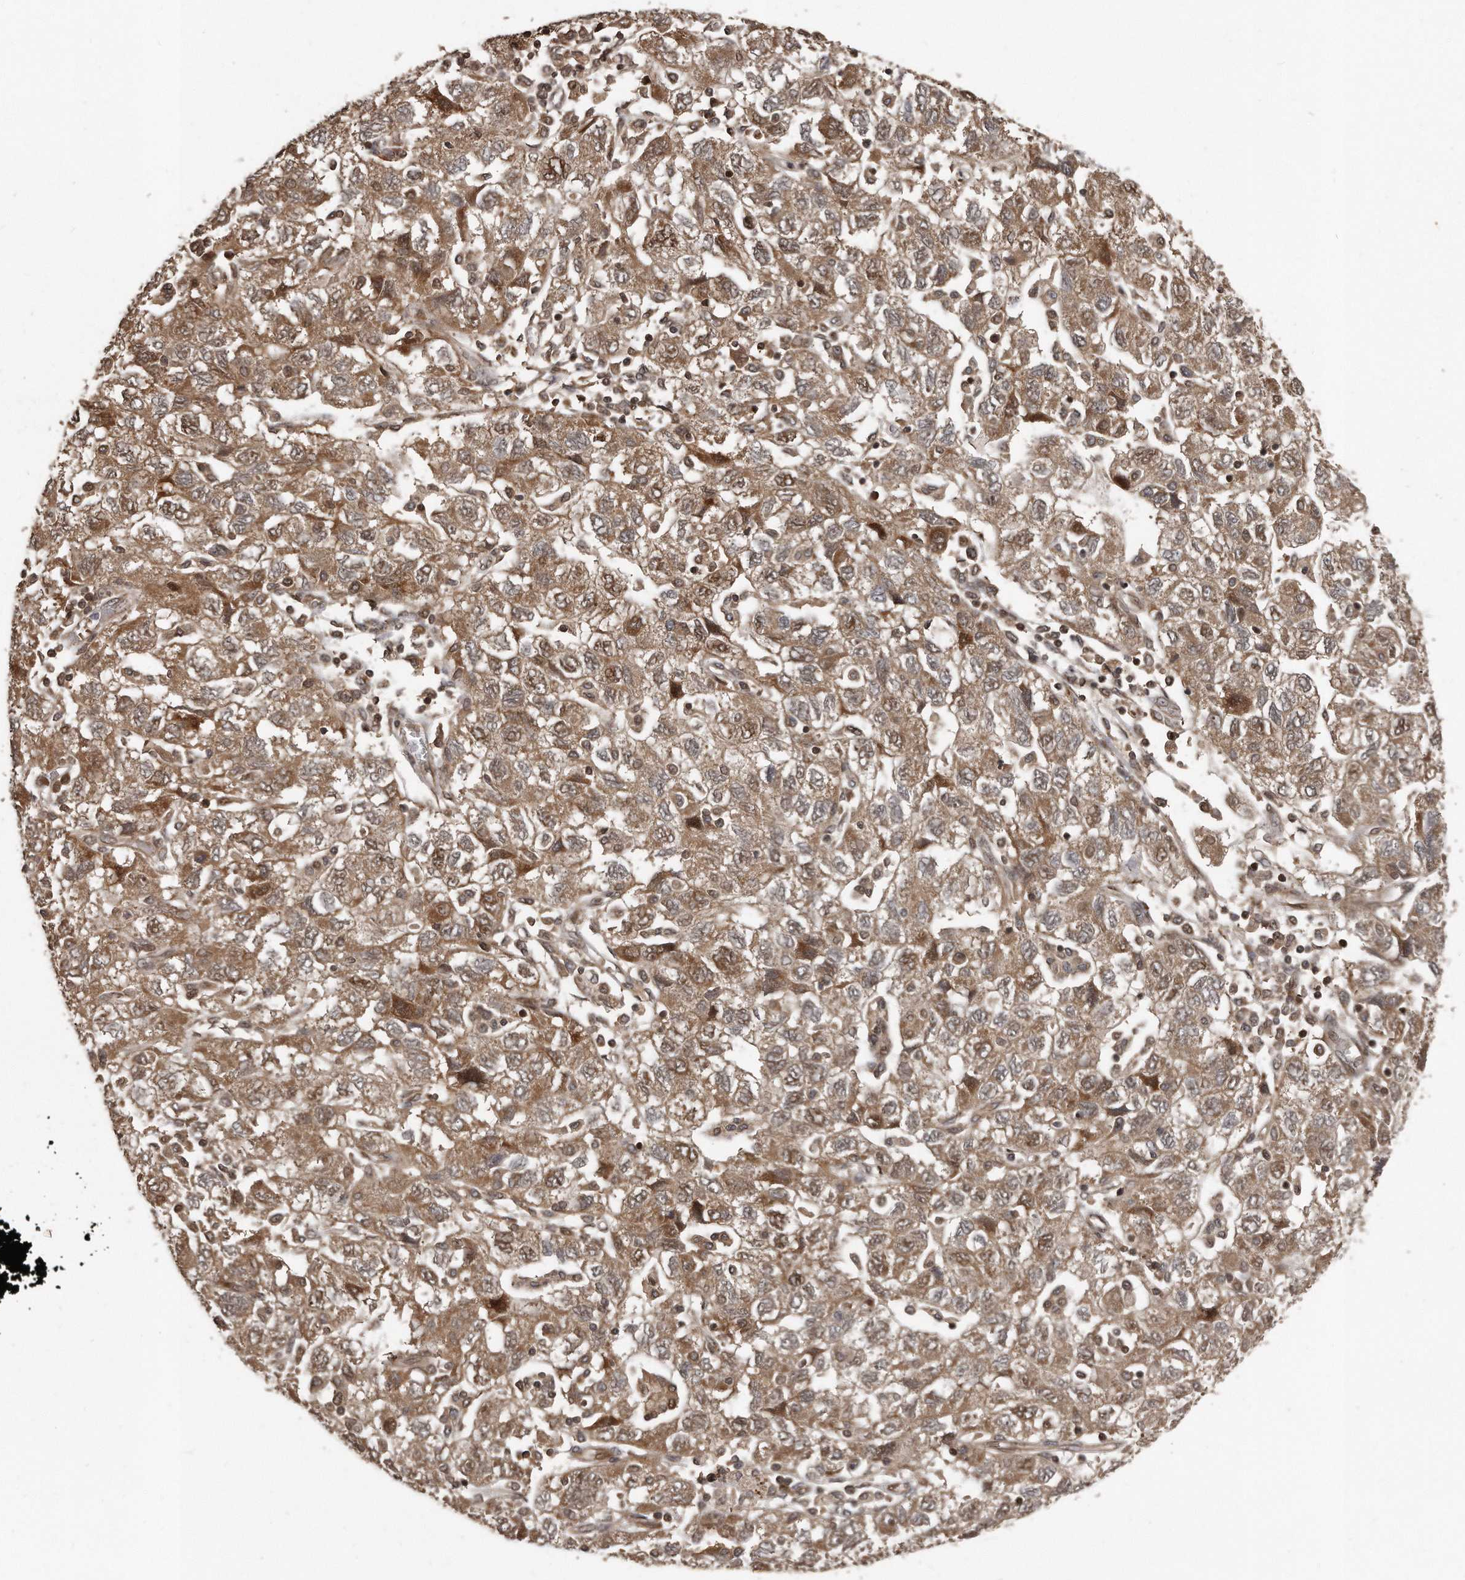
{"staining": {"intensity": "moderate", "quantity": ">75%", "location": "cytoplasmic/membranous,nuclear"}, "tissue": "ovarian cancer", "cell_type": "Tumor cells", "image_type": "cancer", "snomed": [{"axis": "morphology", "description": "Carcinoma, NOS"}, {"axis": "morphology", "description": "Cystadenocarcinoma, serous, NOS"}, {"axis": "topography", "description": "Ovary"}], "caption": "The photomicrograph reveals staining of ovarian carcinoma, revealing moderate cytoplasmic/membranous and nuclear protein expression (brown color) within tumor cells. (DAB (3,3'-diaminobenzidine) IHC with brightfield microscopy, high magnification).", "gene": "GCH1", "patient": {"sex": "female", "age": 69}}